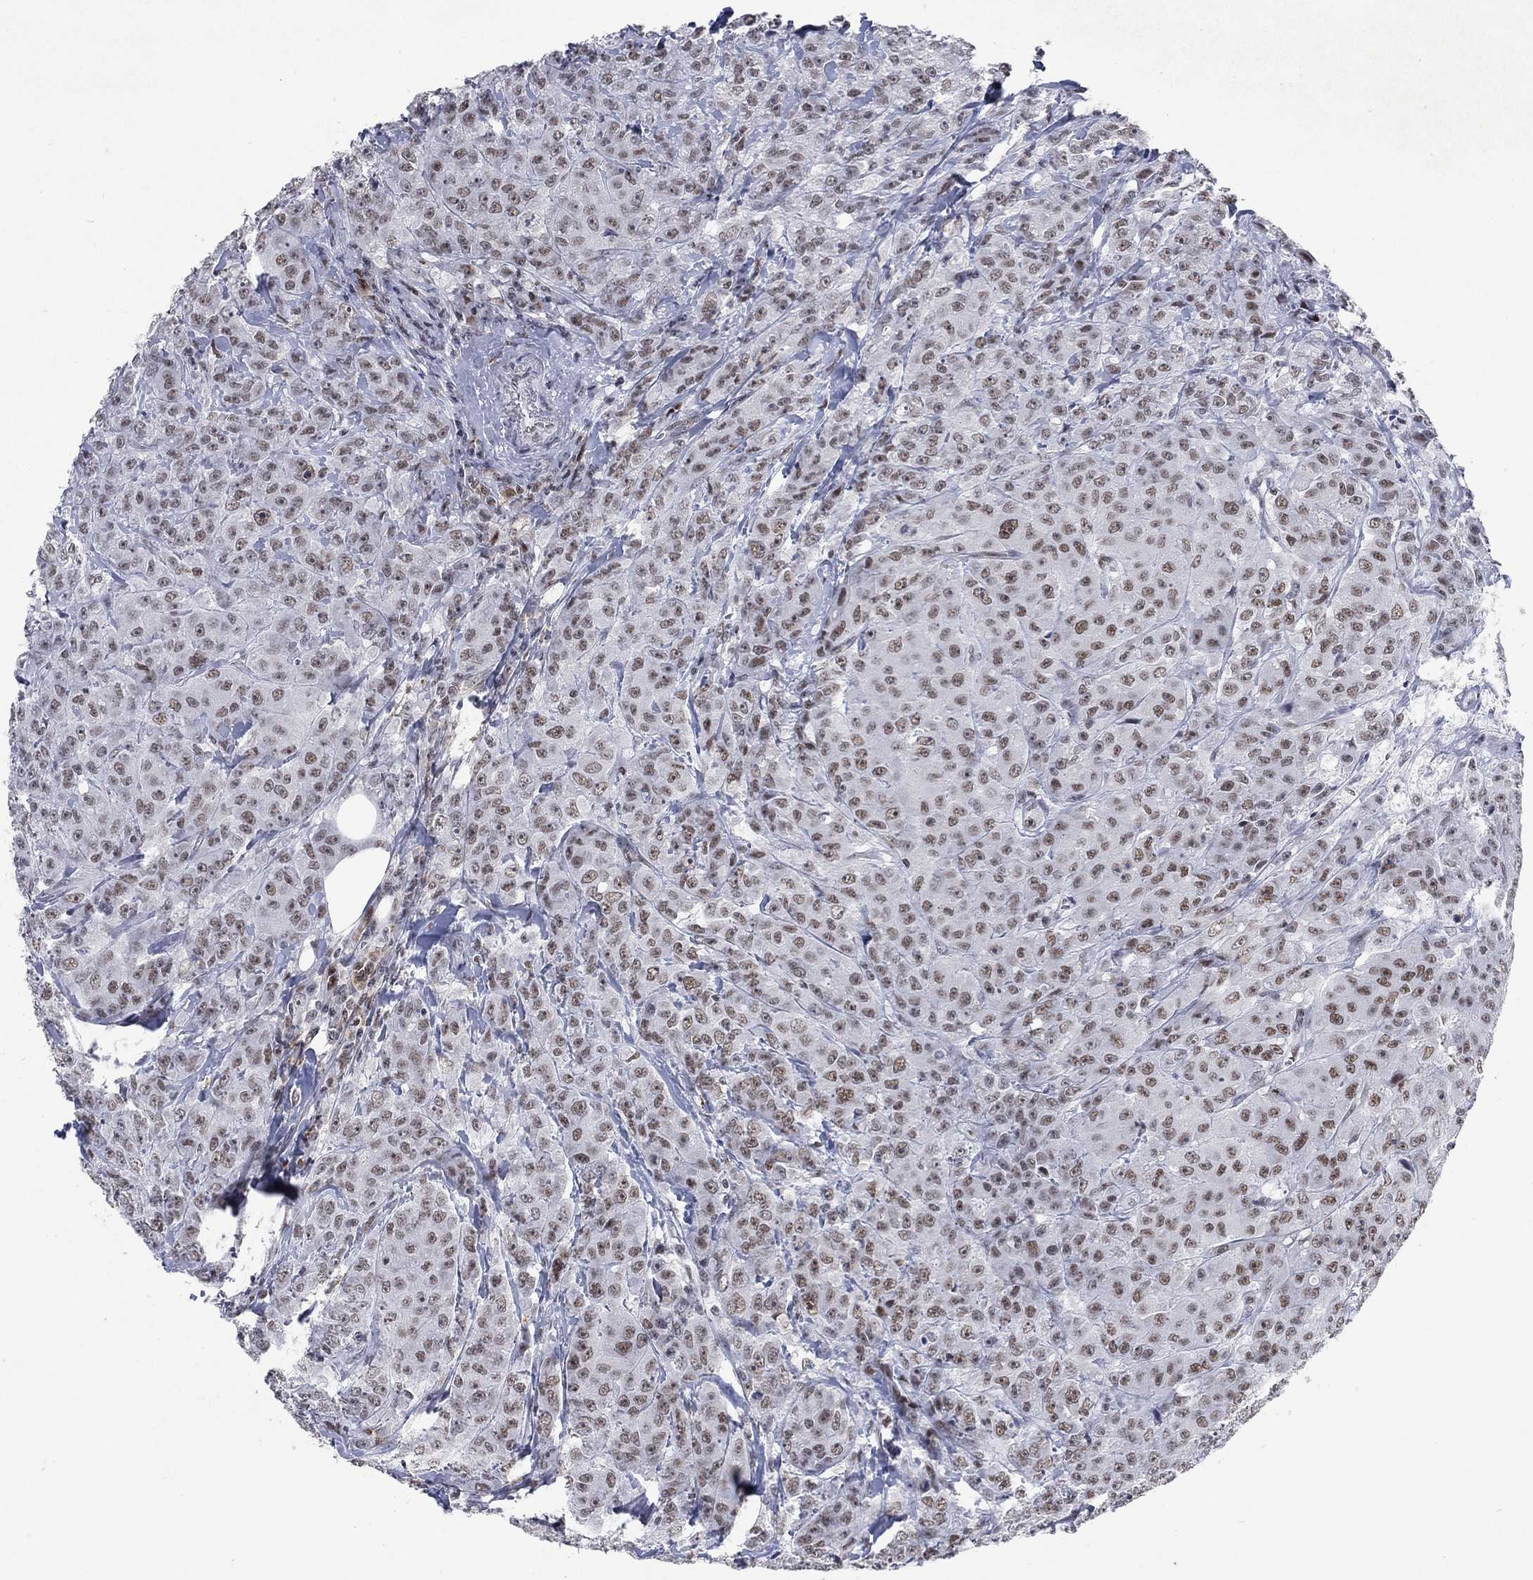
{"staining": {"intensity": "moderate", "quantity": ">75%", "location": "nuclear"}, "tissue": "breast cancer", "cell_type": "Tumor cells", "image_type": "cancer", "snomed": [{"axis": "morphology", "description": "Duct carcinoma"}, {"axis": "topography", "description": "Breast"}], "caption": "Protein expression analysis of breast cancer (intraductal carcinoma) demonstrates moderate nuclear staining in about >75% of tumor cells.", "gene": "HCFC1", "patient": {"sex": "female", "age": 43}}